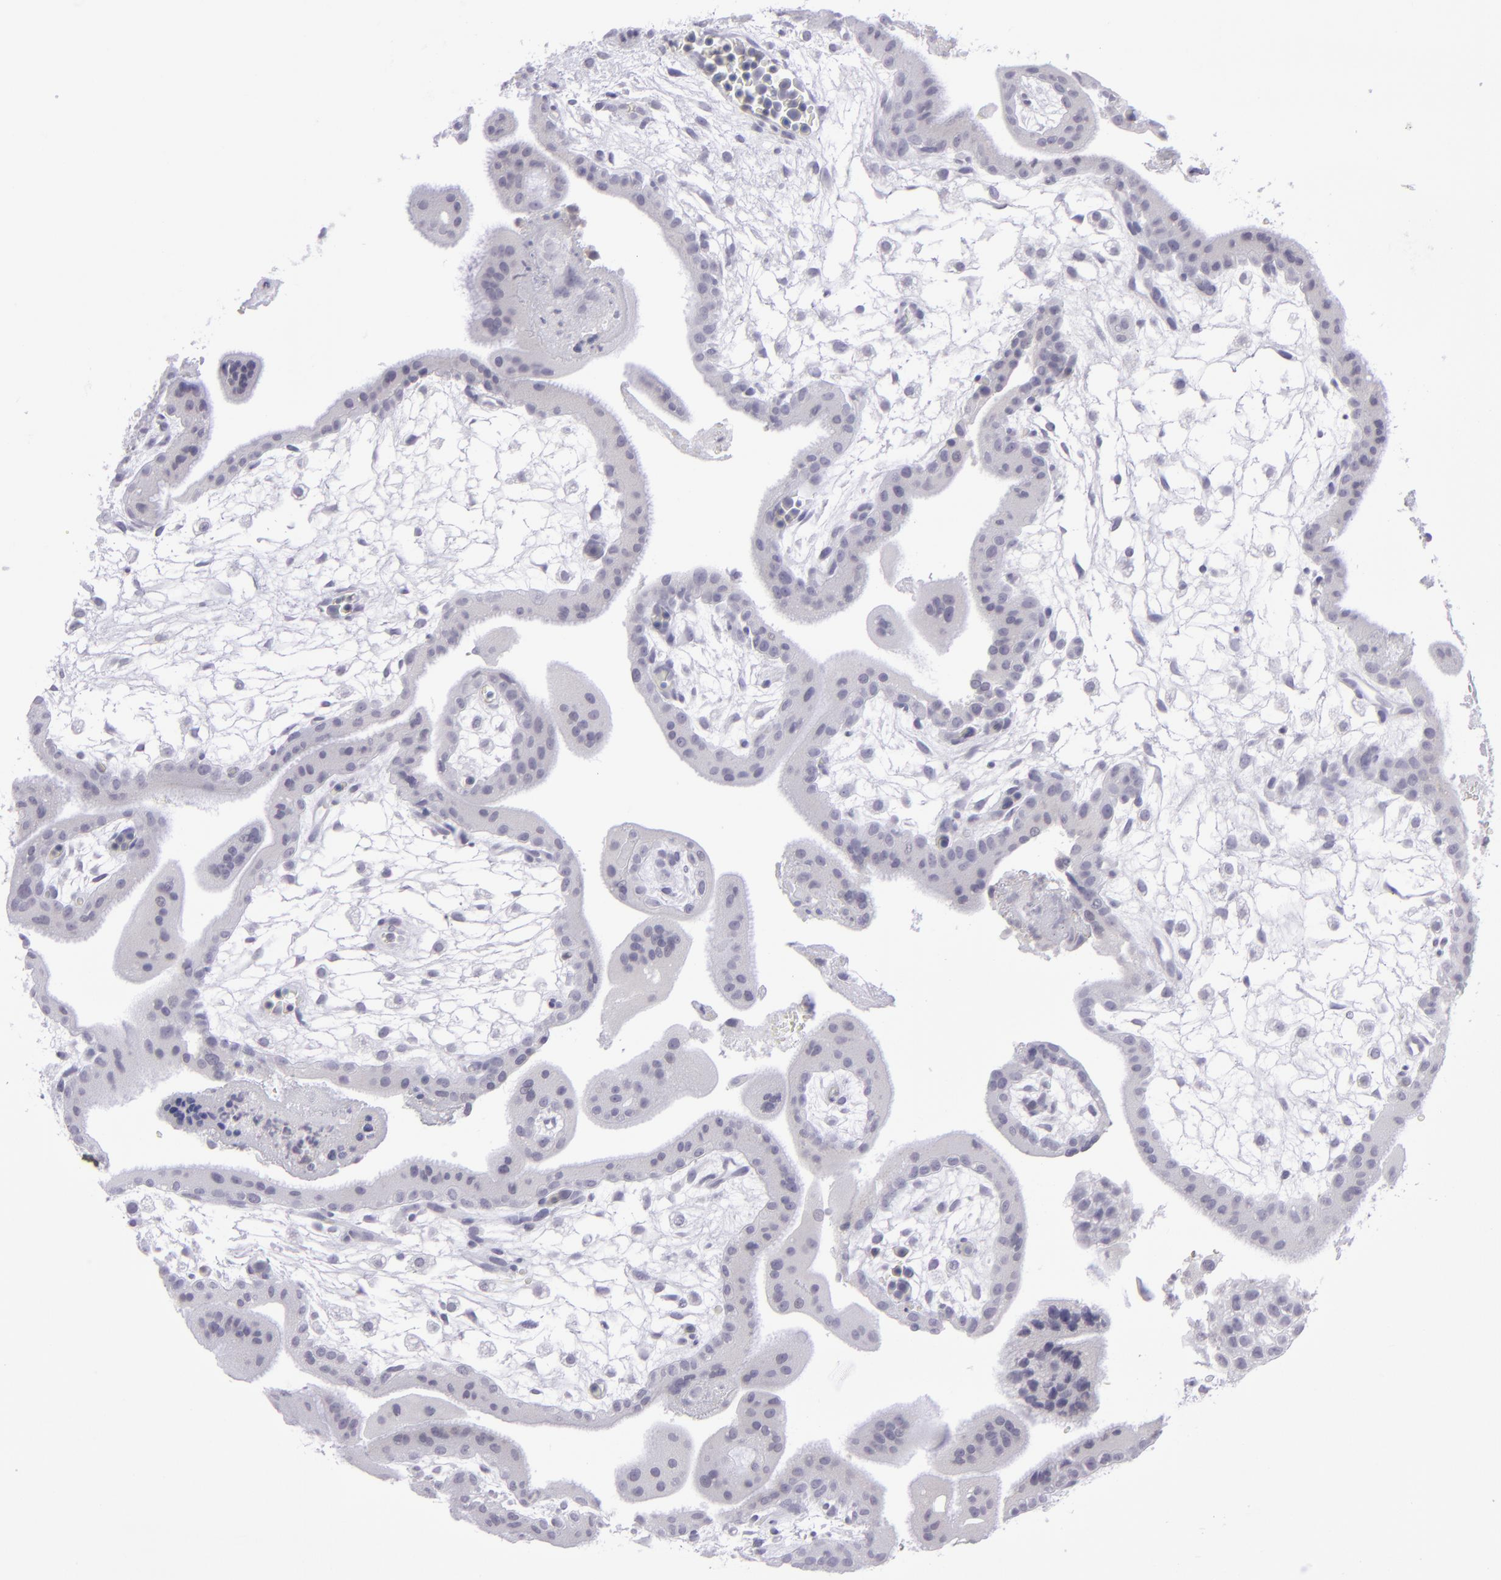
{"staining": {"intensity": "negative", "quantity": "none", "location": "none"}, "tissue": "placenta", "cell_type": "Decidual cells", "image_type": "normal", "snomed": [{"axis": "morphology", "description": "Normal tissue, NOS"}, {"axis": "topography", "description": "Placenta"}], "caption": "Immunohistochemistry photomicrograph of unremarkable placenta: placenta stained with DAB (3,3'-diaminobenzidine) exhibits no significant protein positivity in decidual cells.", "gene": "CD48", "patient": {"sex": "female", "age": 35}}